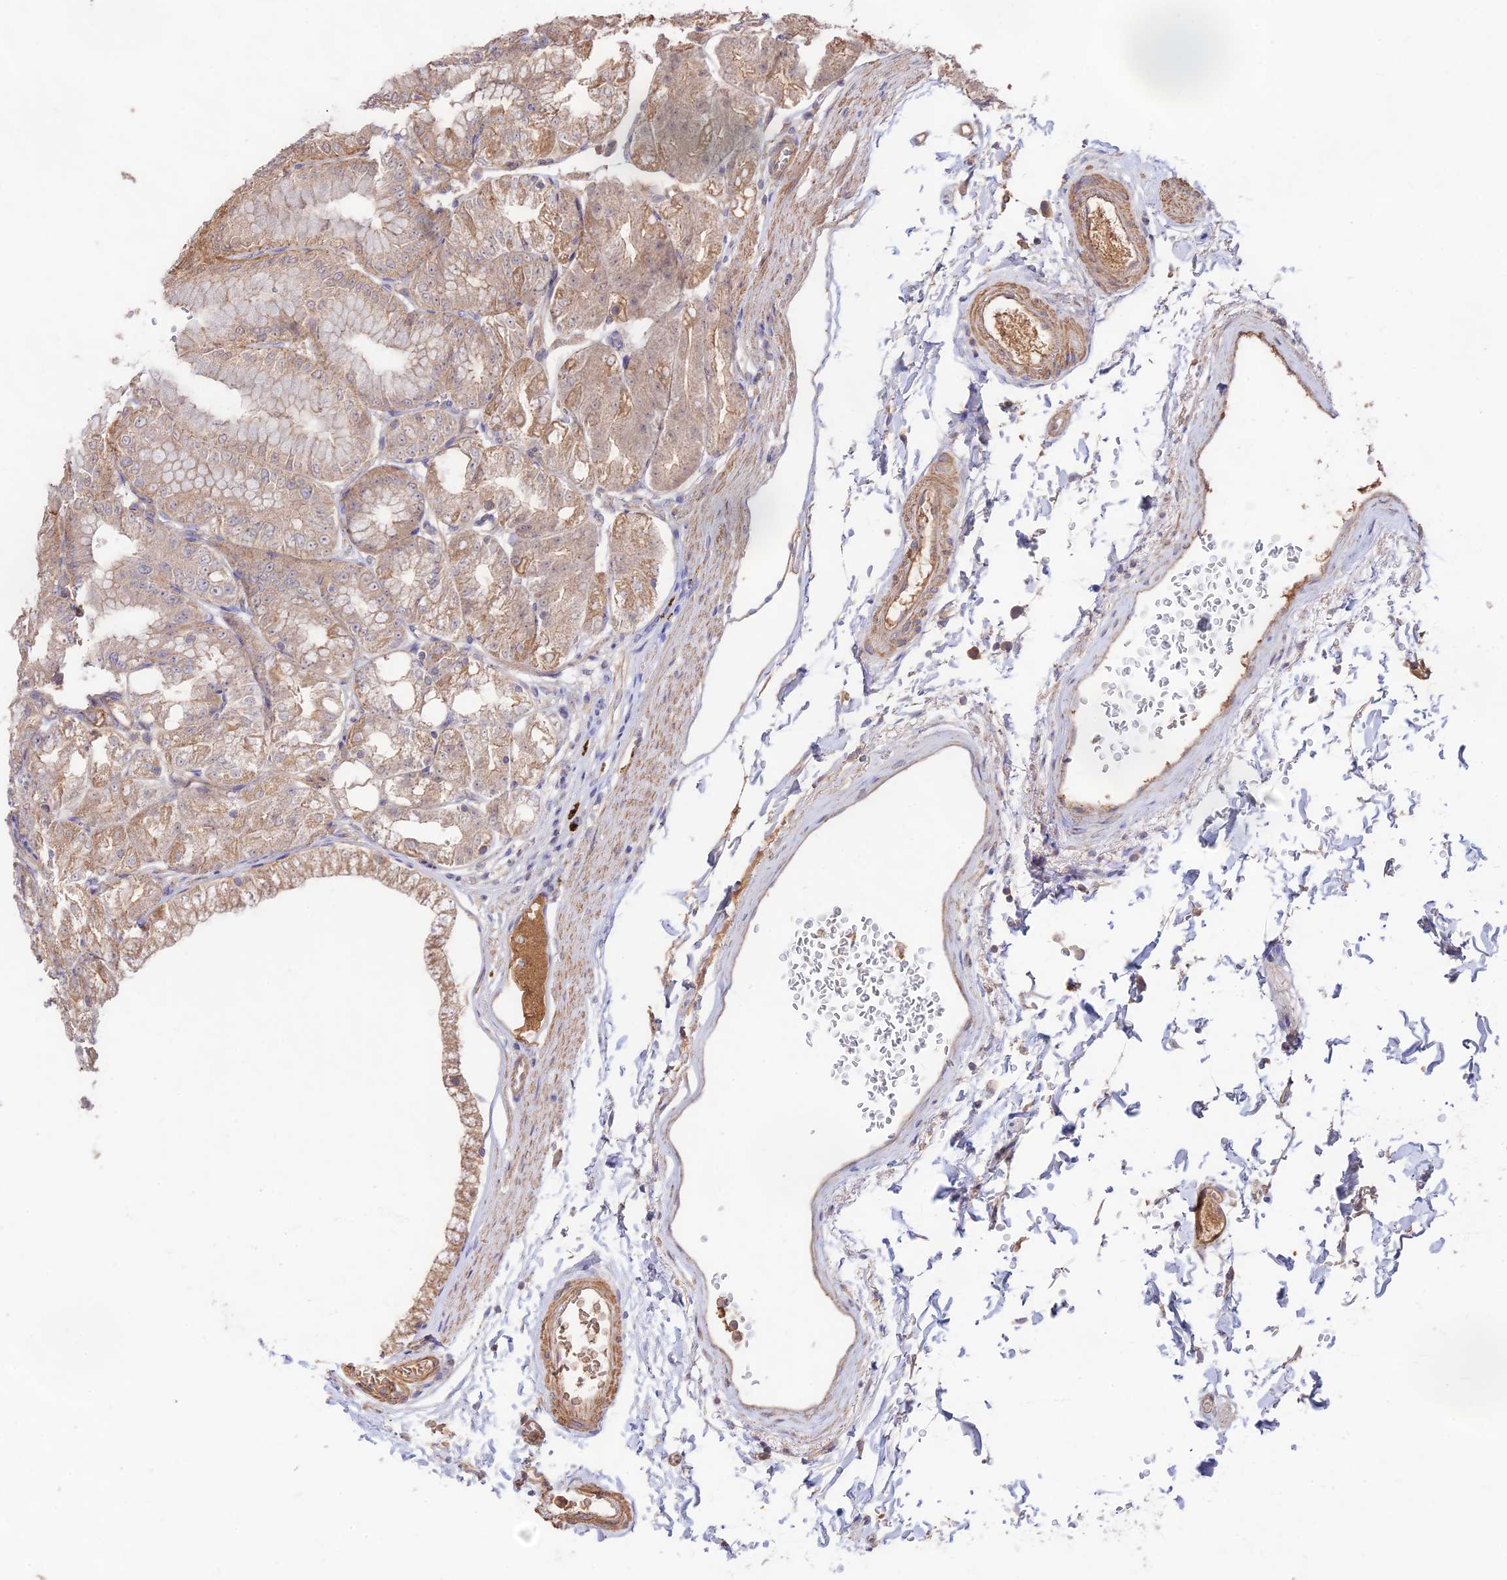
{"staining": {"intensity": "weak", "quantity": ">75%", "location": "cytoplasmic/membranous,nuclear"}, "tissue": "stomach", "cell_type": "Glandular cells", "image_type": "normal", "snomed": [{"axis": "morphology", "description": "Normal tissue, NOS"}, {"axis": "topography", "description": "Stomach, lower"}], "caption": "Immunohistochemistry micrograph of unremarkable stomach stained for a protein (brown), which shows low levels of weak cytoplasmic/membranous,nuclear positivity in approximately >75% of glandular cells.", "gene": "CLCF1", "patient": {"sex": "male", "age": 71}}